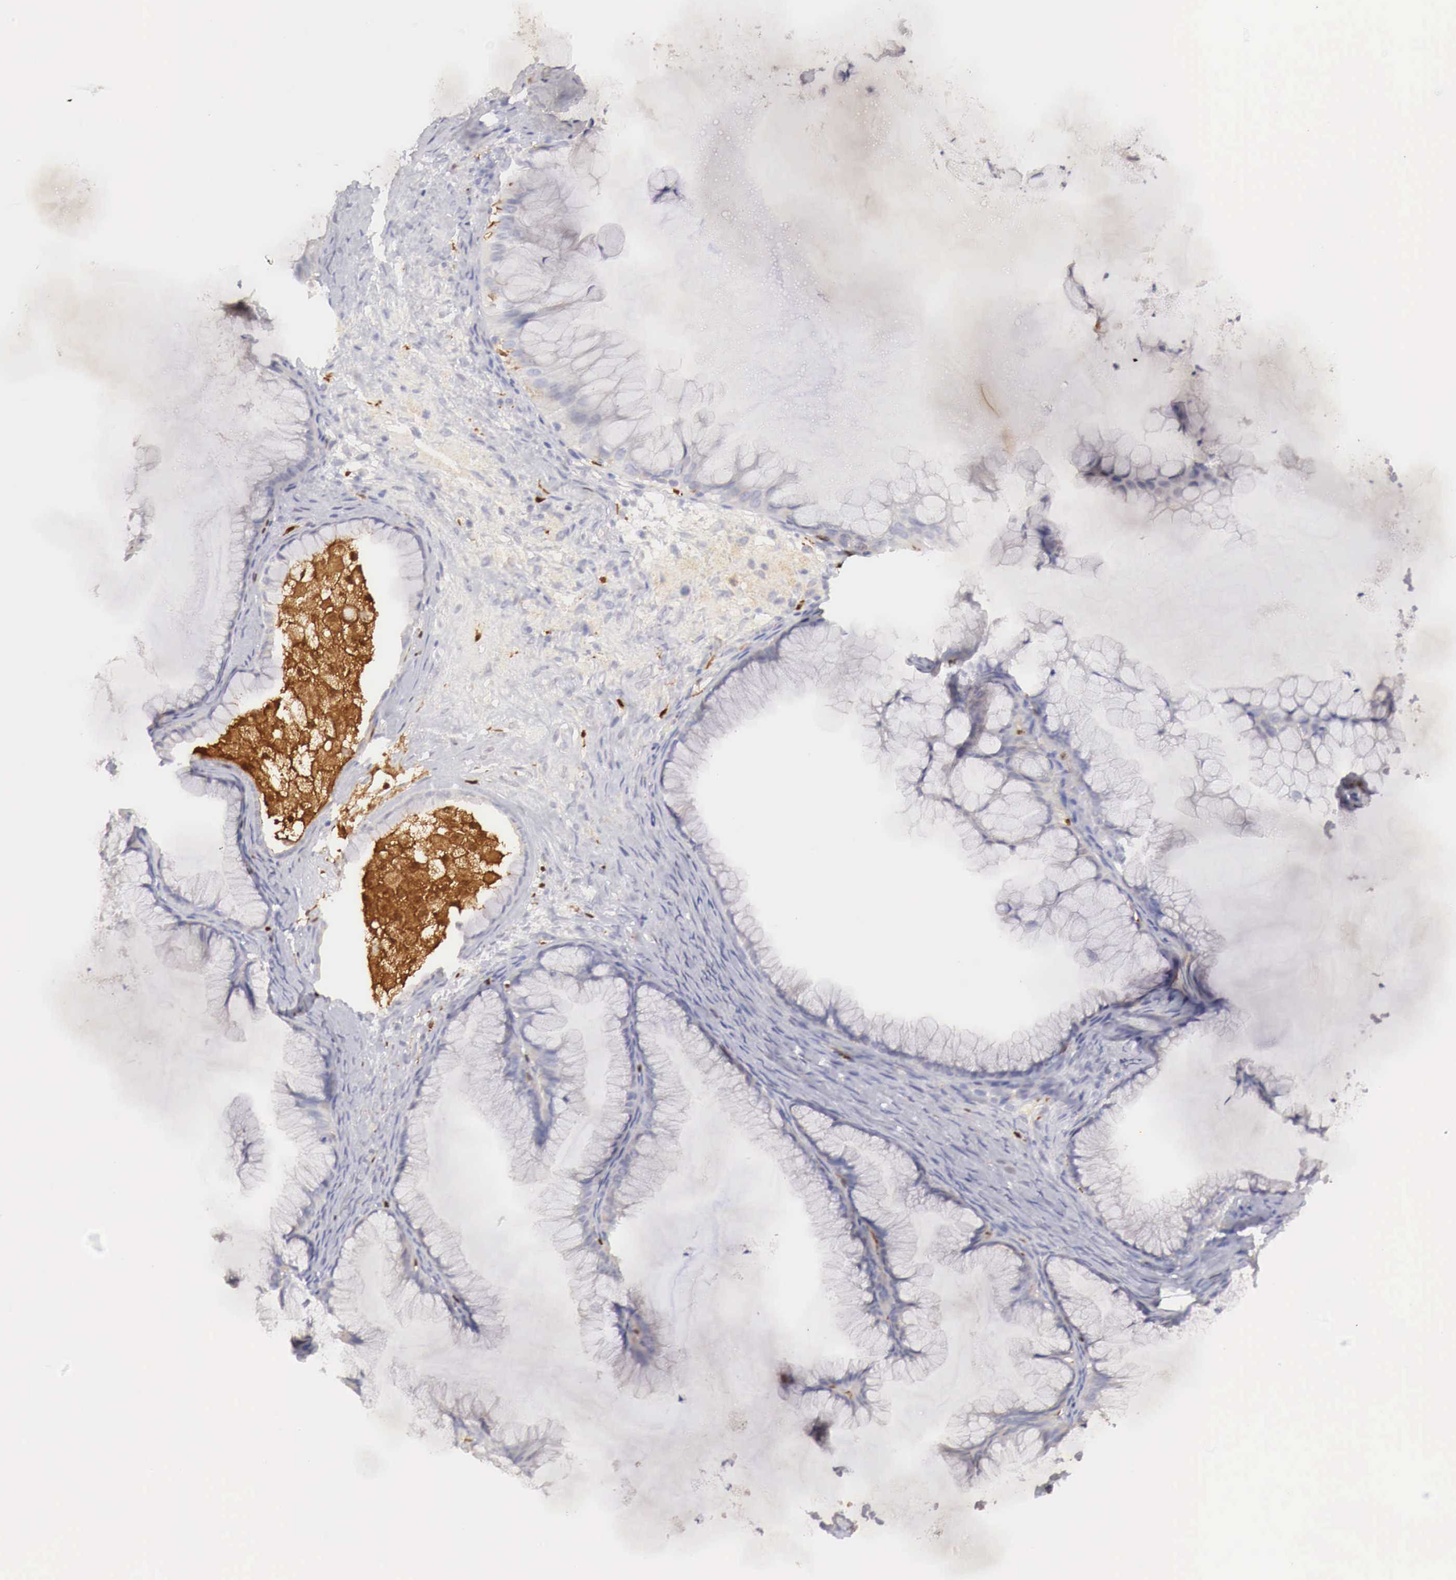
{"staining": {"intensity": "negative", "quantity": "none", "location": "none"}, "tissue": "ovarian cancer", "cell_type": "Tumor cells", "image_type": "cancer", "snomed": [{"axis": "morphology", "description": "Cystadenocarcinoma, mucinous, NOS"}, {"axis": "topography", "description": "Ovary"}], "caption": "A micrograph of human ovarian cancer is negative for staining in tumor cells.", "gene": "RENBP", "patient": {"sex": "female", "age": 41}}